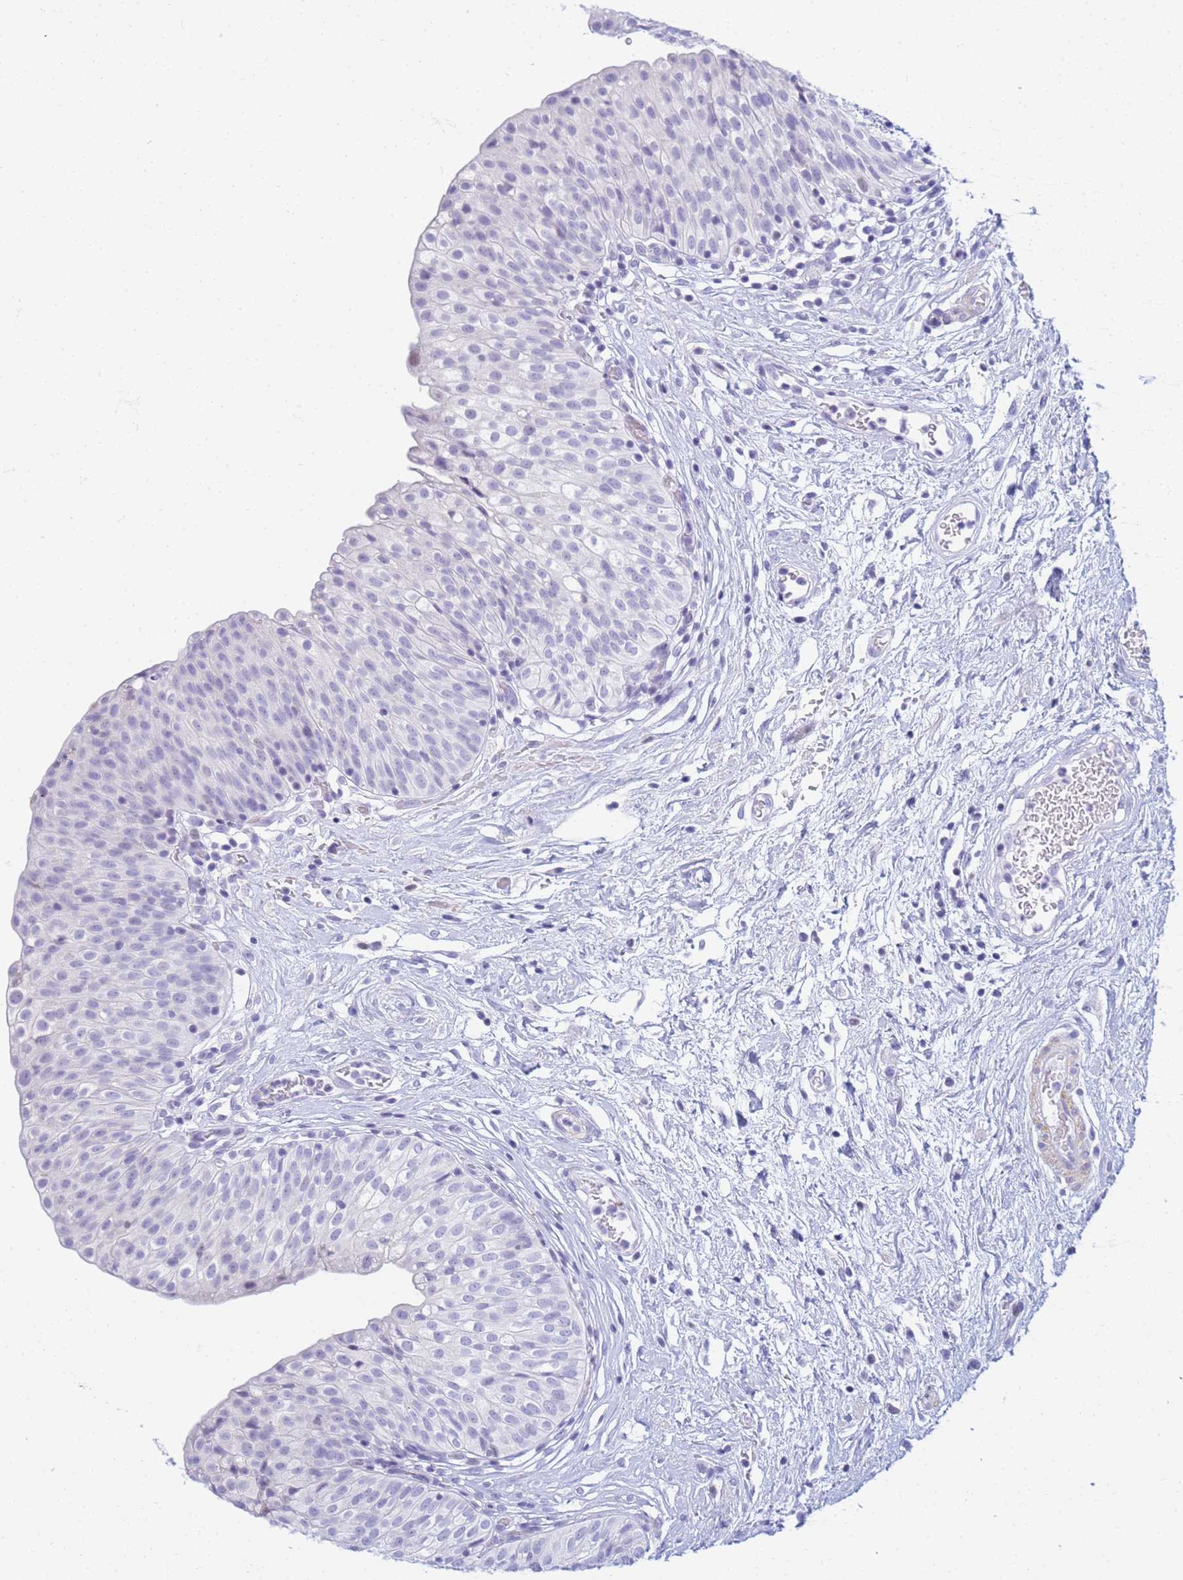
{"staining": {"intensity": "moderate", "quantity": "<25%", "location": "nuclear"}, "tissue": "urinary bladder", "cell_type": "Urothelial cells", "image_type": "normal", "snomed": [{"axis": "morphology", "description": "Normal tissue, NOS"}, {"axis": "topography", "description": "Urinary bladder"}], "caption": "Moderate nuclear expression is present in about <25% of urothelial cells in benign urinary bladder. The staining is performed using DAB brown chromogen to label protein expression. The nuclei are counter-stained blue using hematoxylin.", "gene": "SNX20", "patient": {"sex": "male", "age": 55}}